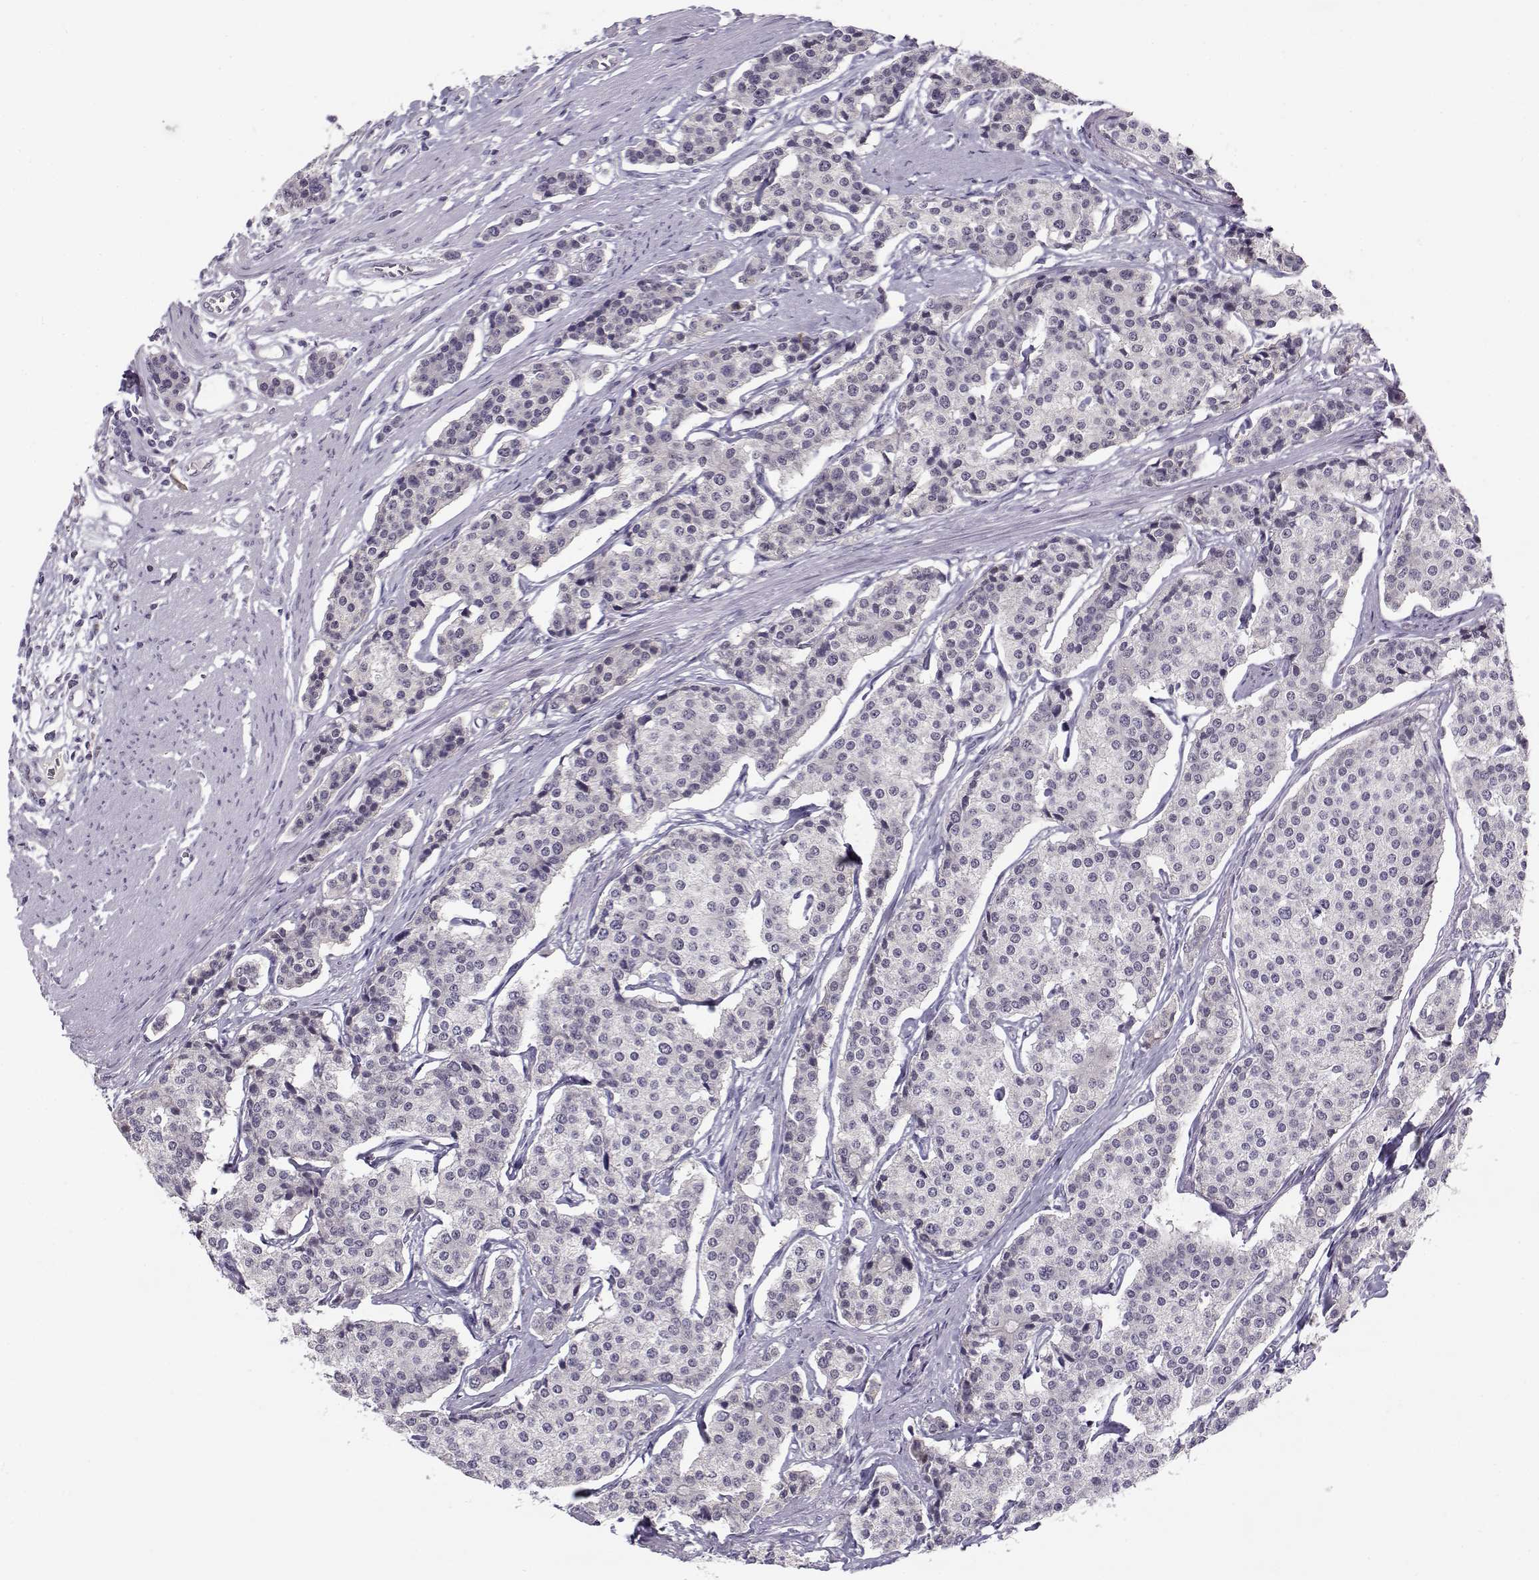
{"staining": {"intensity": "negative", "quantity": "none", "location": "none"}, "tissue": "carcinoid", "cell_type": "Tumor cells", "image_type": "cancer", "snomed": [{"axis": "morphology", "description": "Carcinoid, malignant, NOS"}, {"axis": "topography", "description": "Small intestine"}], "caption": "Immunohistochemistry photomicrograph of neoplastic tissue: human carcinoid stained with DAB (3,3'-diaminobenzidine) reveals no significant protein expression in tumor cells. (DAB (3,3'-diaminobenzidine) IHC with hematoxylin counter stain).", "gene": "C16orf86", "patient": {"sex": "female", "age": 65}}